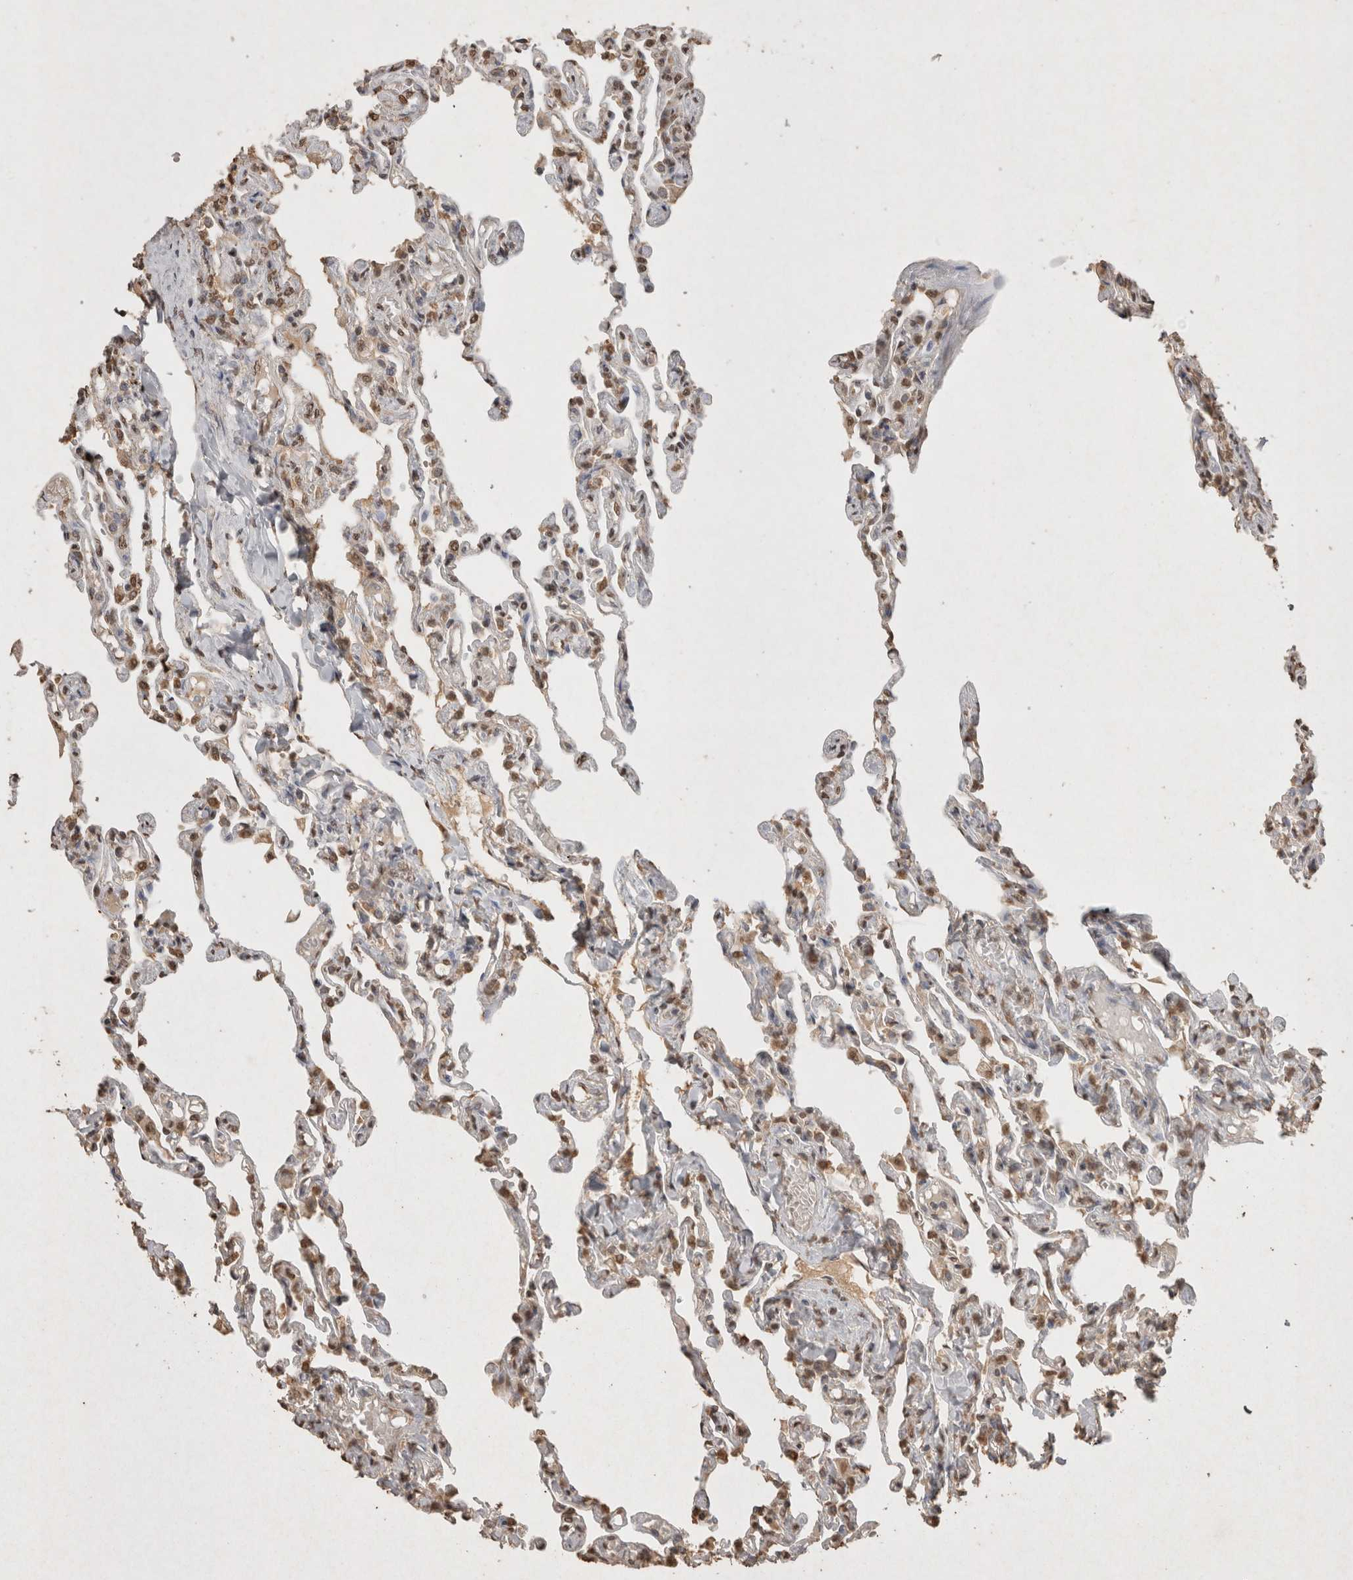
{"staining": {"intensity": "moderate", "quantity": "<25%", "location": "cytoplasmic/membranous,nuclear"}, "tissue": "lung", "cell_type": "Alveolar cells", "image_type": "normal", "snomed": [{"axis": "morphology", "description": "Normal tissue, NOS"}, {"axis": "topography", "description": "Lung"}], "caption": "IHC (DAB (3,3'-diaminobenzidine)) staining of benign lung reveals moderate cytoplasmic/membranous,nuclear protein positivity in approximately <25% of alveolar cells. The protein is stained brown, and the nuclei are stained in blue (DAB IHC with brightfield microscopy, high magnification).", "gene": "MLX", "patient": {"sex": "male", "age": 21}}